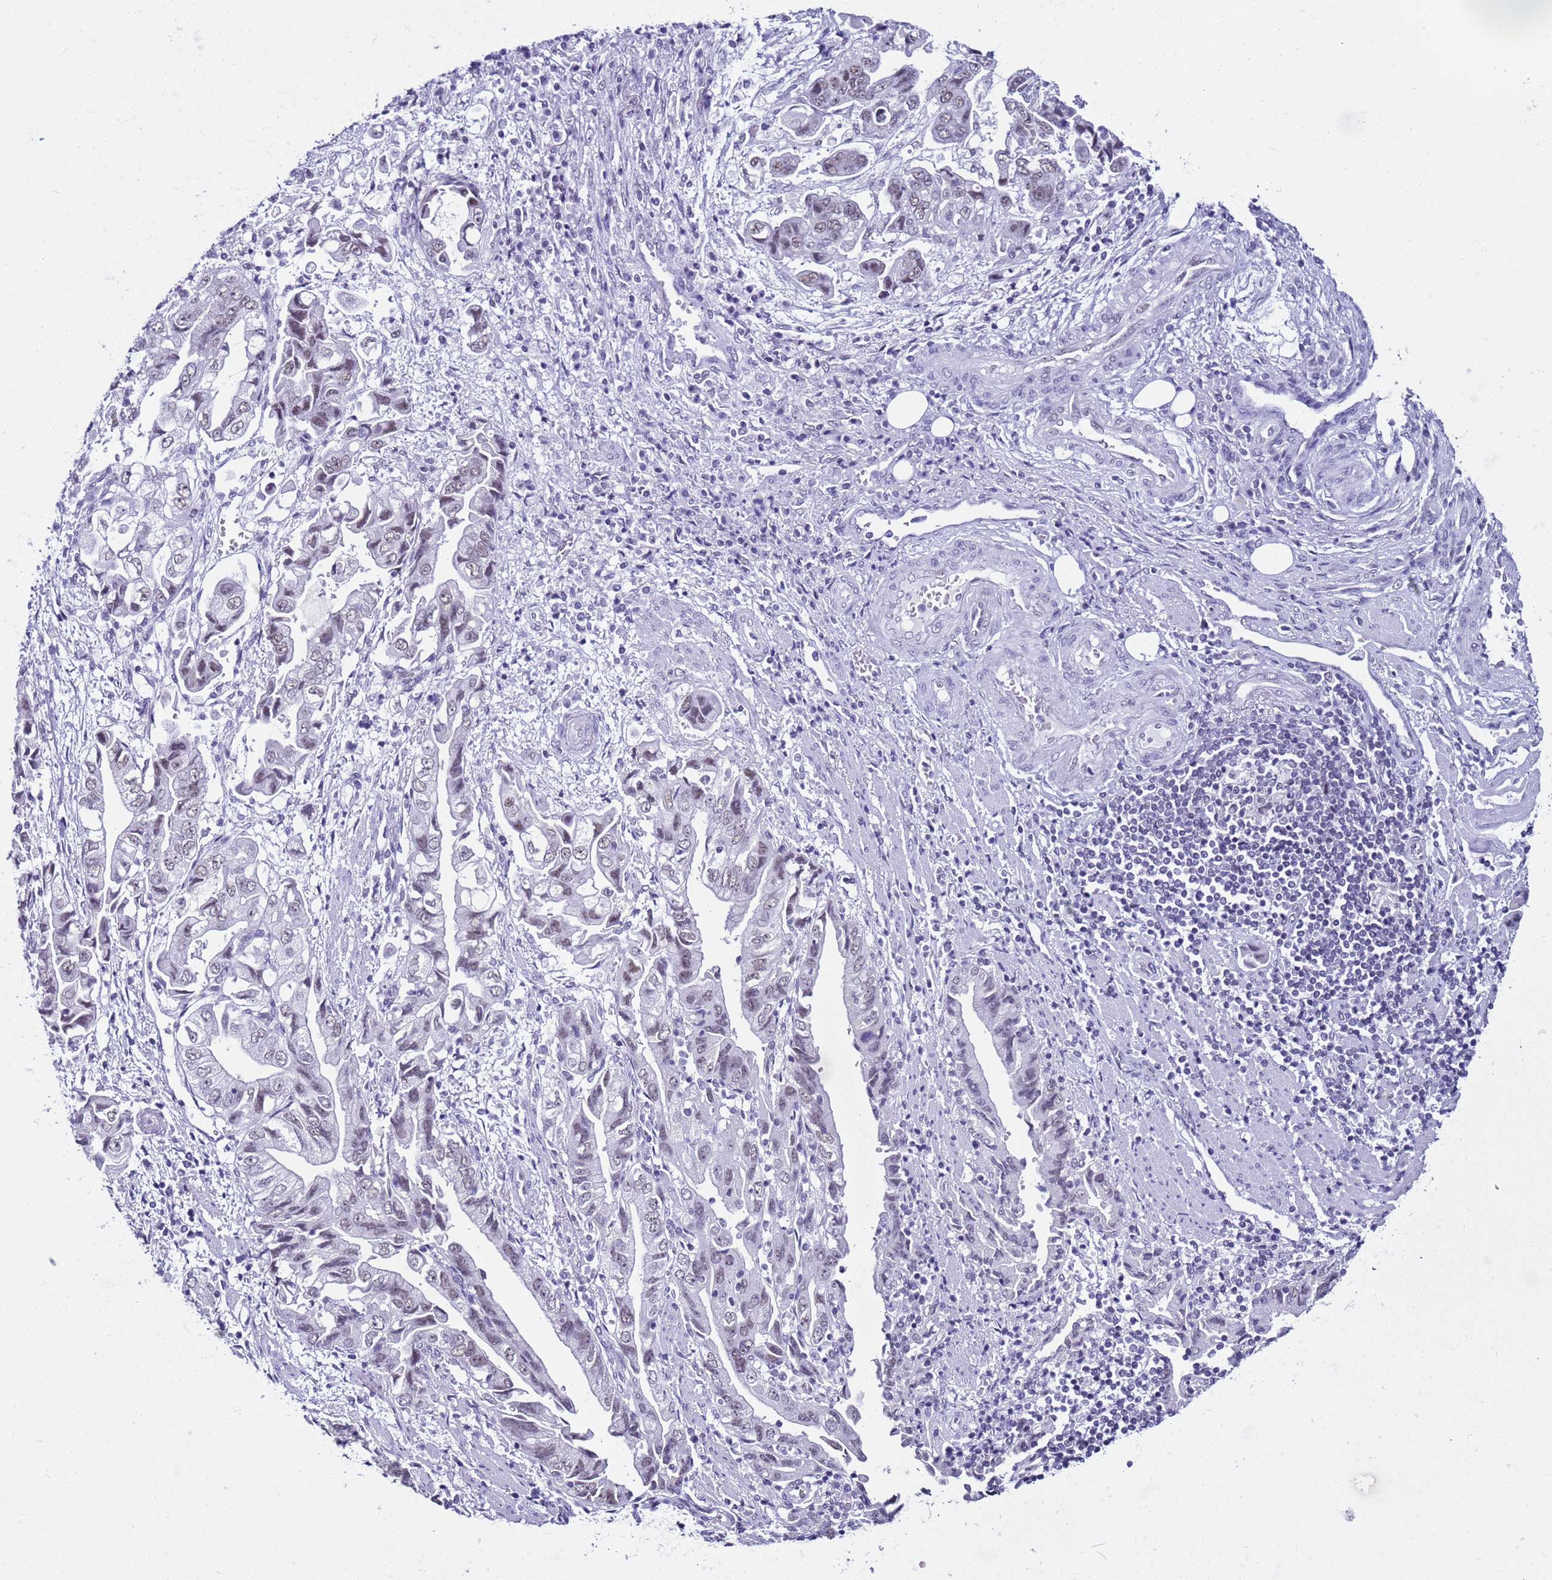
{"staining": {"intensity": "weak", "quantity": "<25%", "location": "nuclear"}, "tissue": "stomach cancer", "cell_type": "Tumor cells", "image_type": "cancer", "snomed": [{"axis": "morphology", "description": "Adenocarcinoma, NOS"}, {"axis": "topography", "description": "Stomach"}], "caption": "Tumor cells are negative for protein expression in human adenocarcinoma (stomach). (Brightfield microscopy of DAB immunohistochemistry (IHC) at high magnification).", "gene": "DHX15", "patient": {"sex": "male", "age": 62}}